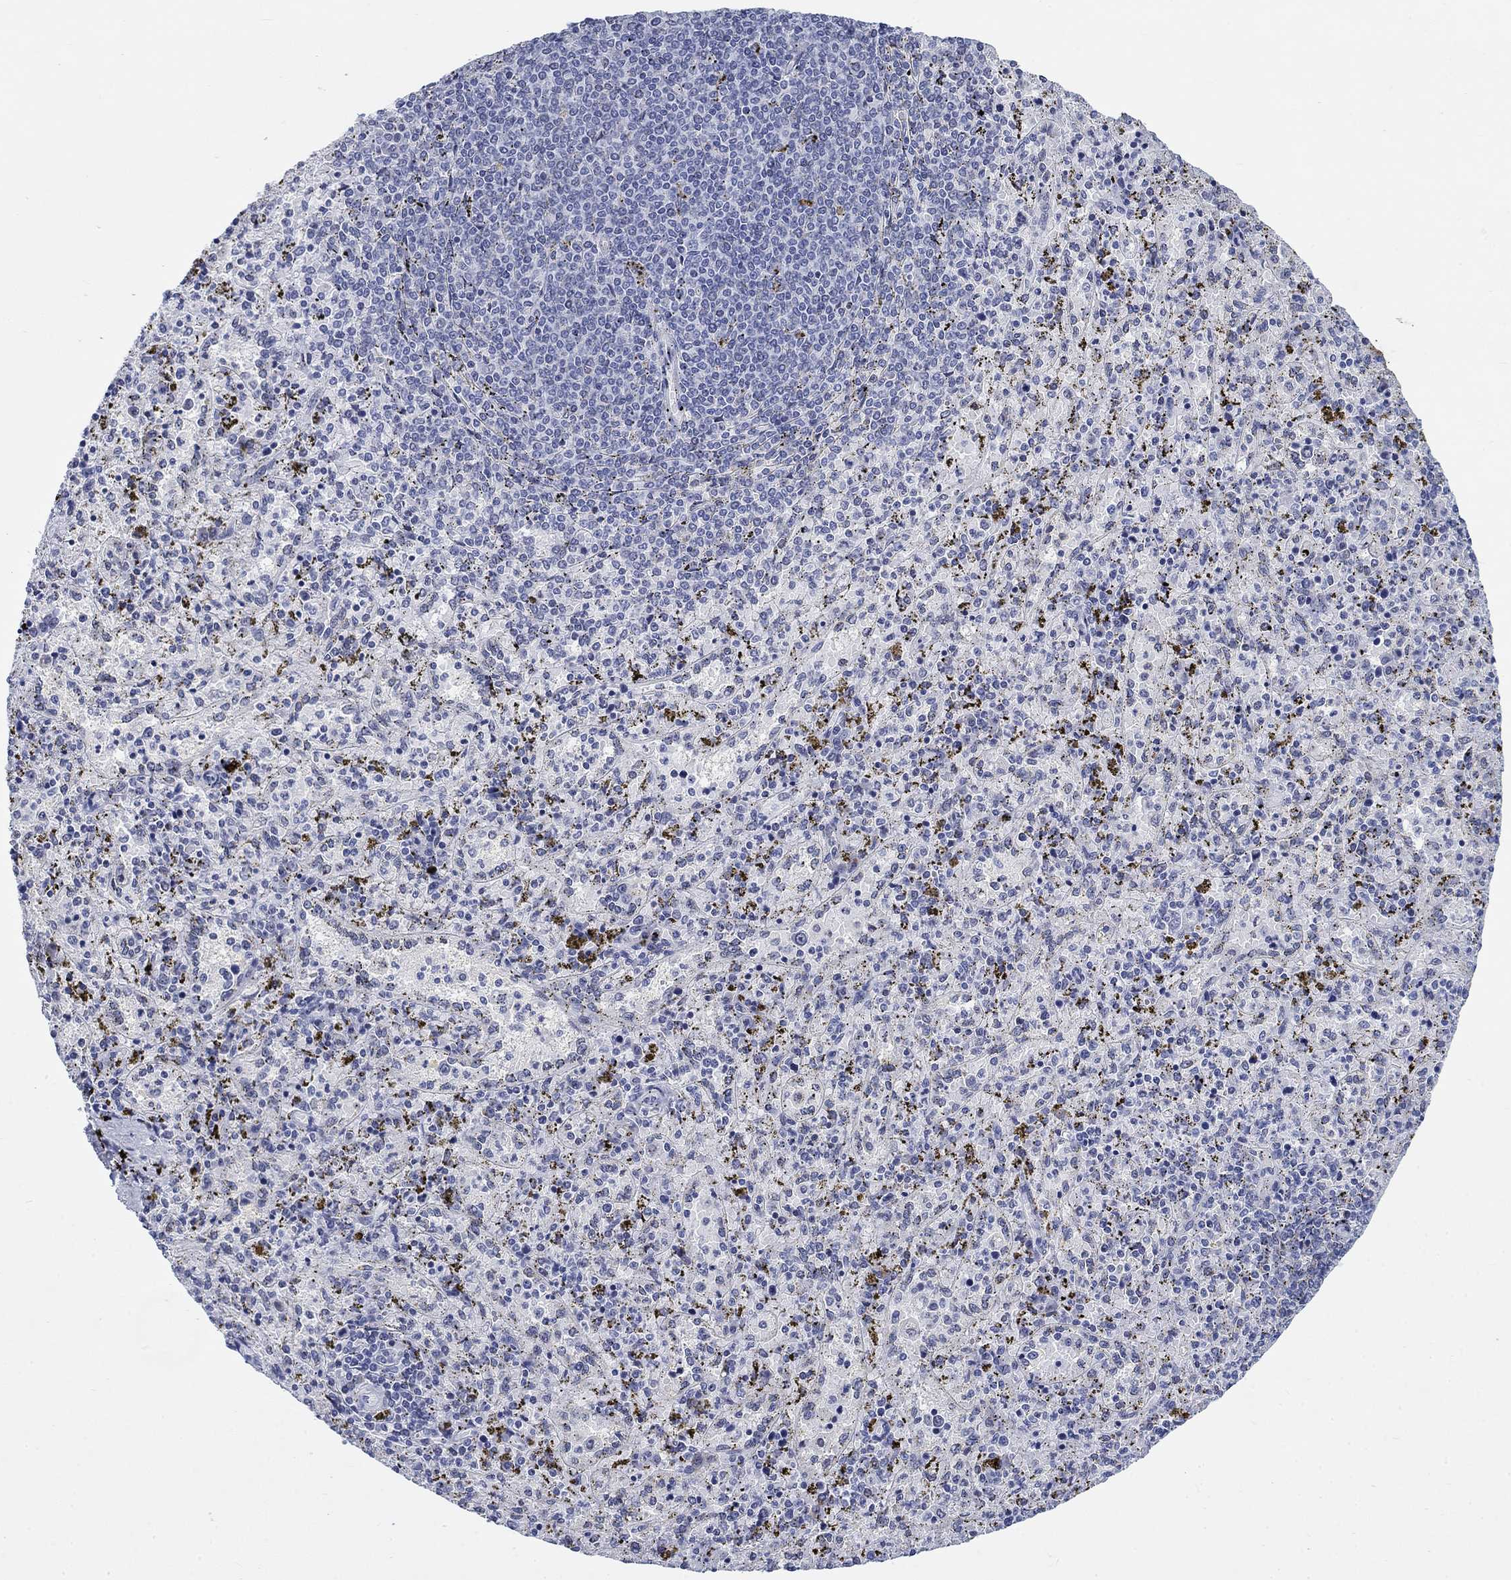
{"staining": {"intensity": "negative", "quantity": "none", "location": "none"}, "tissue": "spleen", "cell_type": "Cells in red pulp", "image_type": "normal", "snomed": [{"axis": "morphology", "description": "Normal tissue, NOS"}, {"axis": "topography", "description": "Spleen"}], "caption": "DAB (3,3'-diaminobenzidine) immunohistochemical staining of benign human spleen displays no significant expression in cells in red pulp. Nuclei are stained in blue.", "gene": "KRT76", "patient": {"sex": "female", "age": 50}}